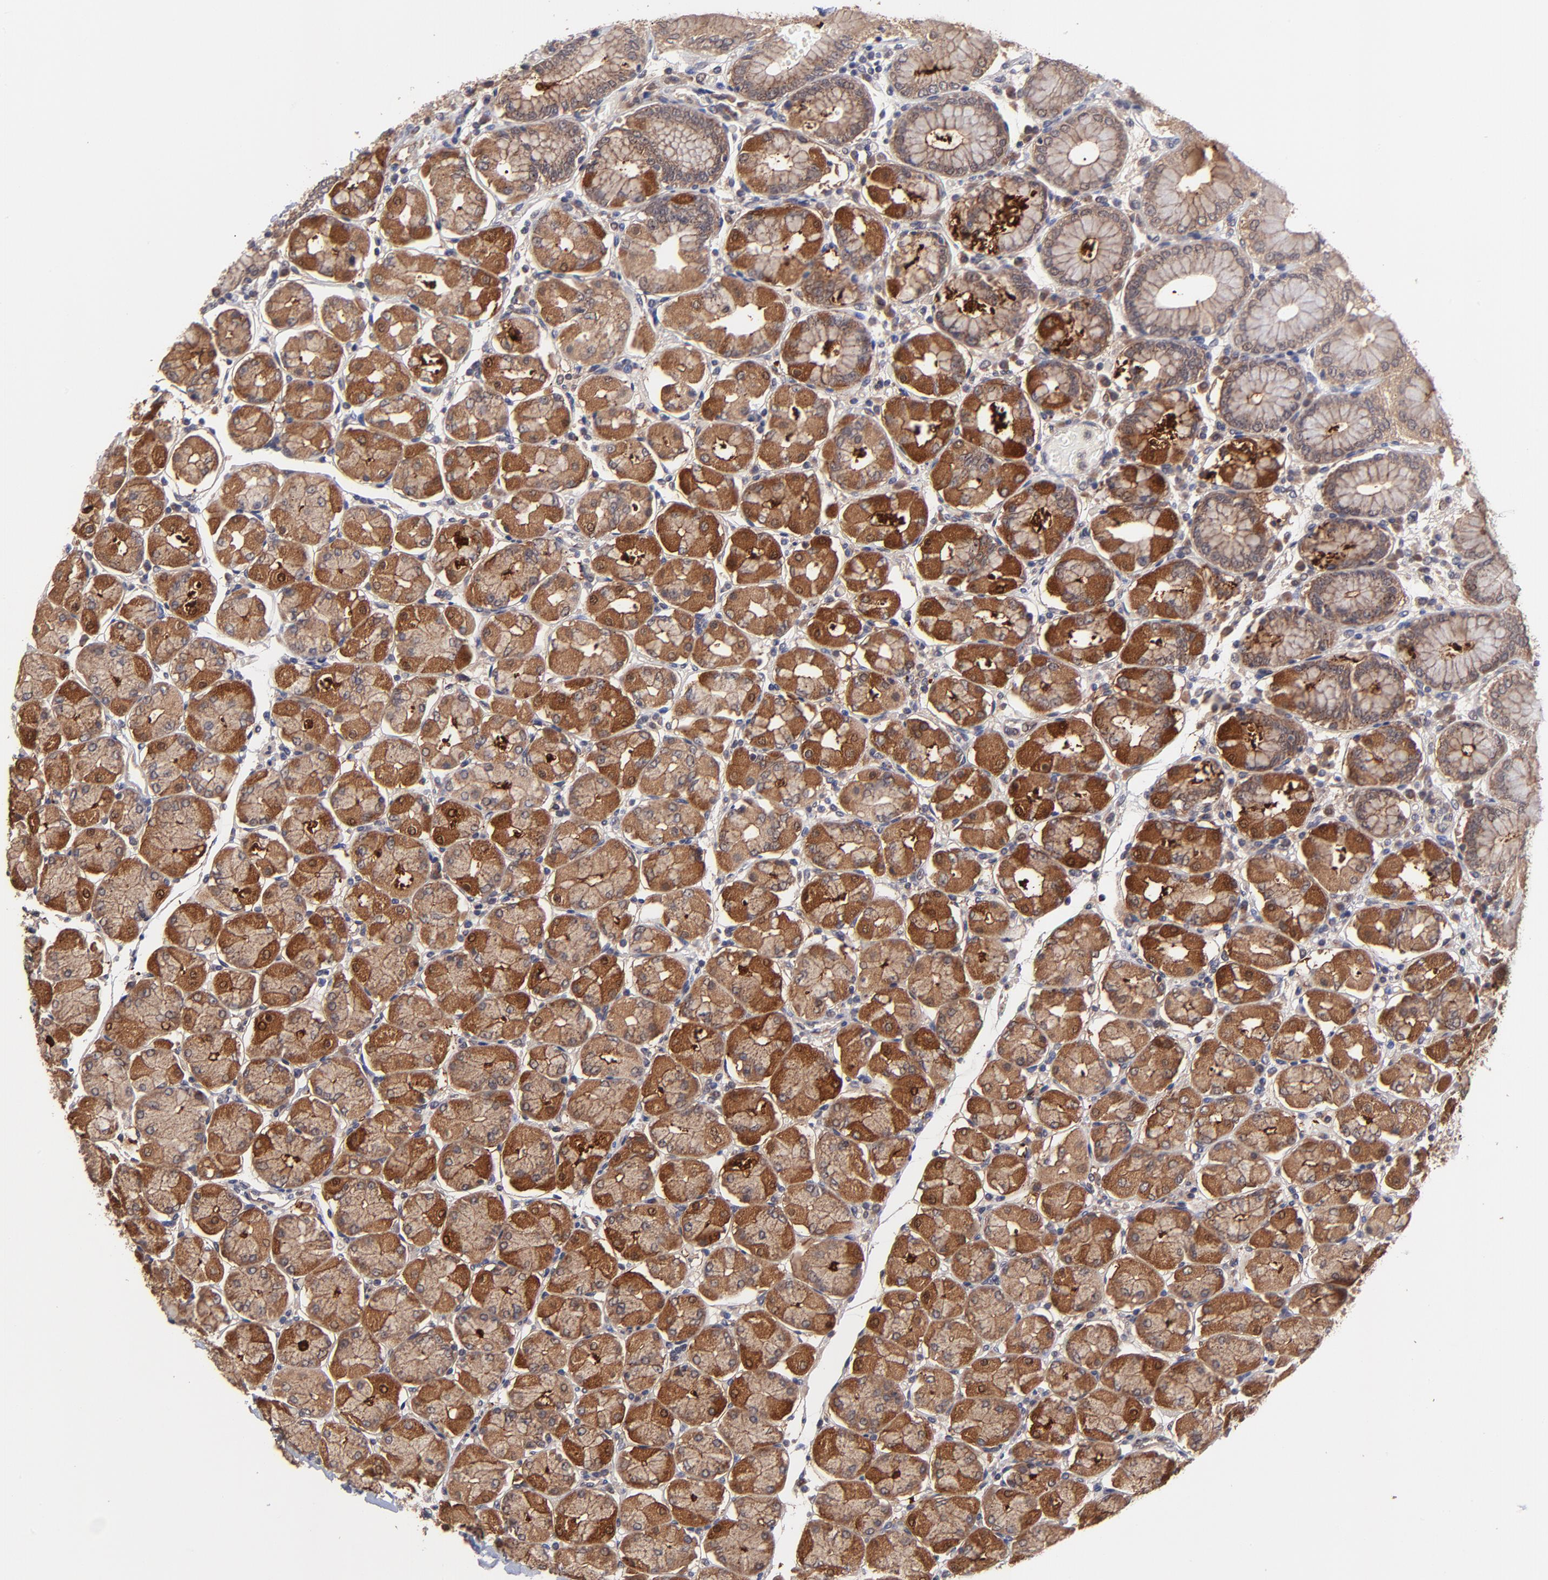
{"staining": {"intensity": "strong", "quantity": ">75%", "location": "cytoplasmic/membranous"}, "tissue": "stomach", "cell_type": "Glandular cells", "image_type": "normal", "snomed": [{"axis": "morphology", "description": "Normal tissue, NOS"}, {"axis": "topography", "description": "Stomach, upper"}, {"axis": "topography", "description": "Stomach"}], "caption": "A high-resolution photomicrograph shows immunohistochemistry (IHC) staining of unremarkable stomach, which reveals strong cytoplasmic/membranous staining in about >75% of glandular cells. The staining is performed using DAB brown chromogen to label protein expression. The nuclei are counter-stained blue using hematoxylin.", "gene": "BAIAP2L2", "patient": {"sex": "male", "age": 76}}